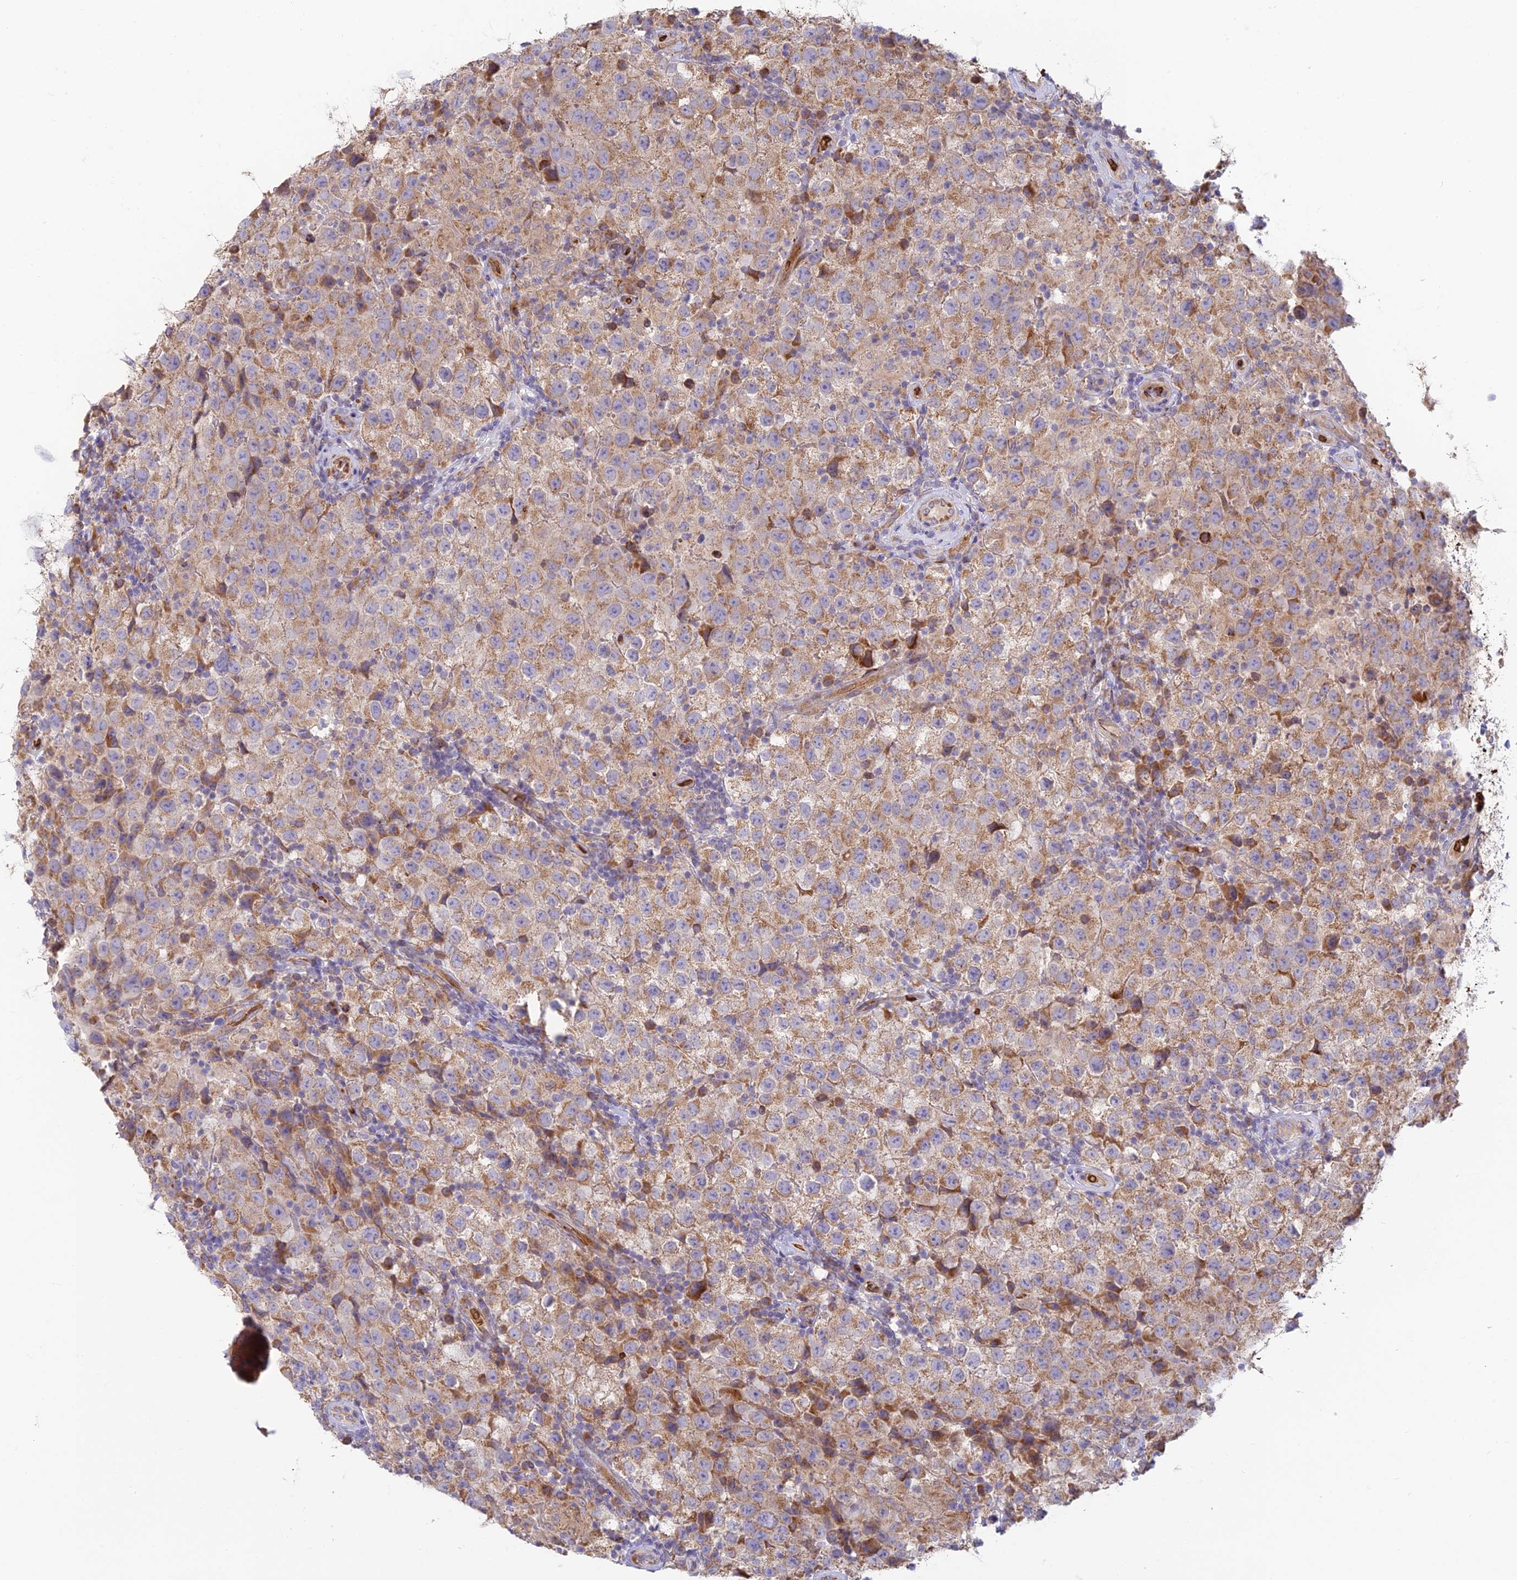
{"staining": {"intensity": "moderate", "quantity": "25%-75%", "location": "cytoplasmic/membranous"}, "tissue": "testis cancer", "cell_type": "Tumor cells", "image_type": "cancer", "snomed": [{"axis": "morphology", "description": "Seminoma, NOS"}, {"axis": "morphology", "description": "Carcinoma, Embryonal, NOS"}, {"axis": "topography", "description": "Testis"}], "caption": "The histopathology image reveals a brown stain indicating the presence of a protein in the cytoplasmic/membranous of tumor cells in testis seminoma. The protein of interest is stained brown, and the nuclei are stained in blue (DAB IHC with brightfield microscopy, high magnification).", "gene": "UFSP2", "patient": {"sex": "male", "age": 41}}